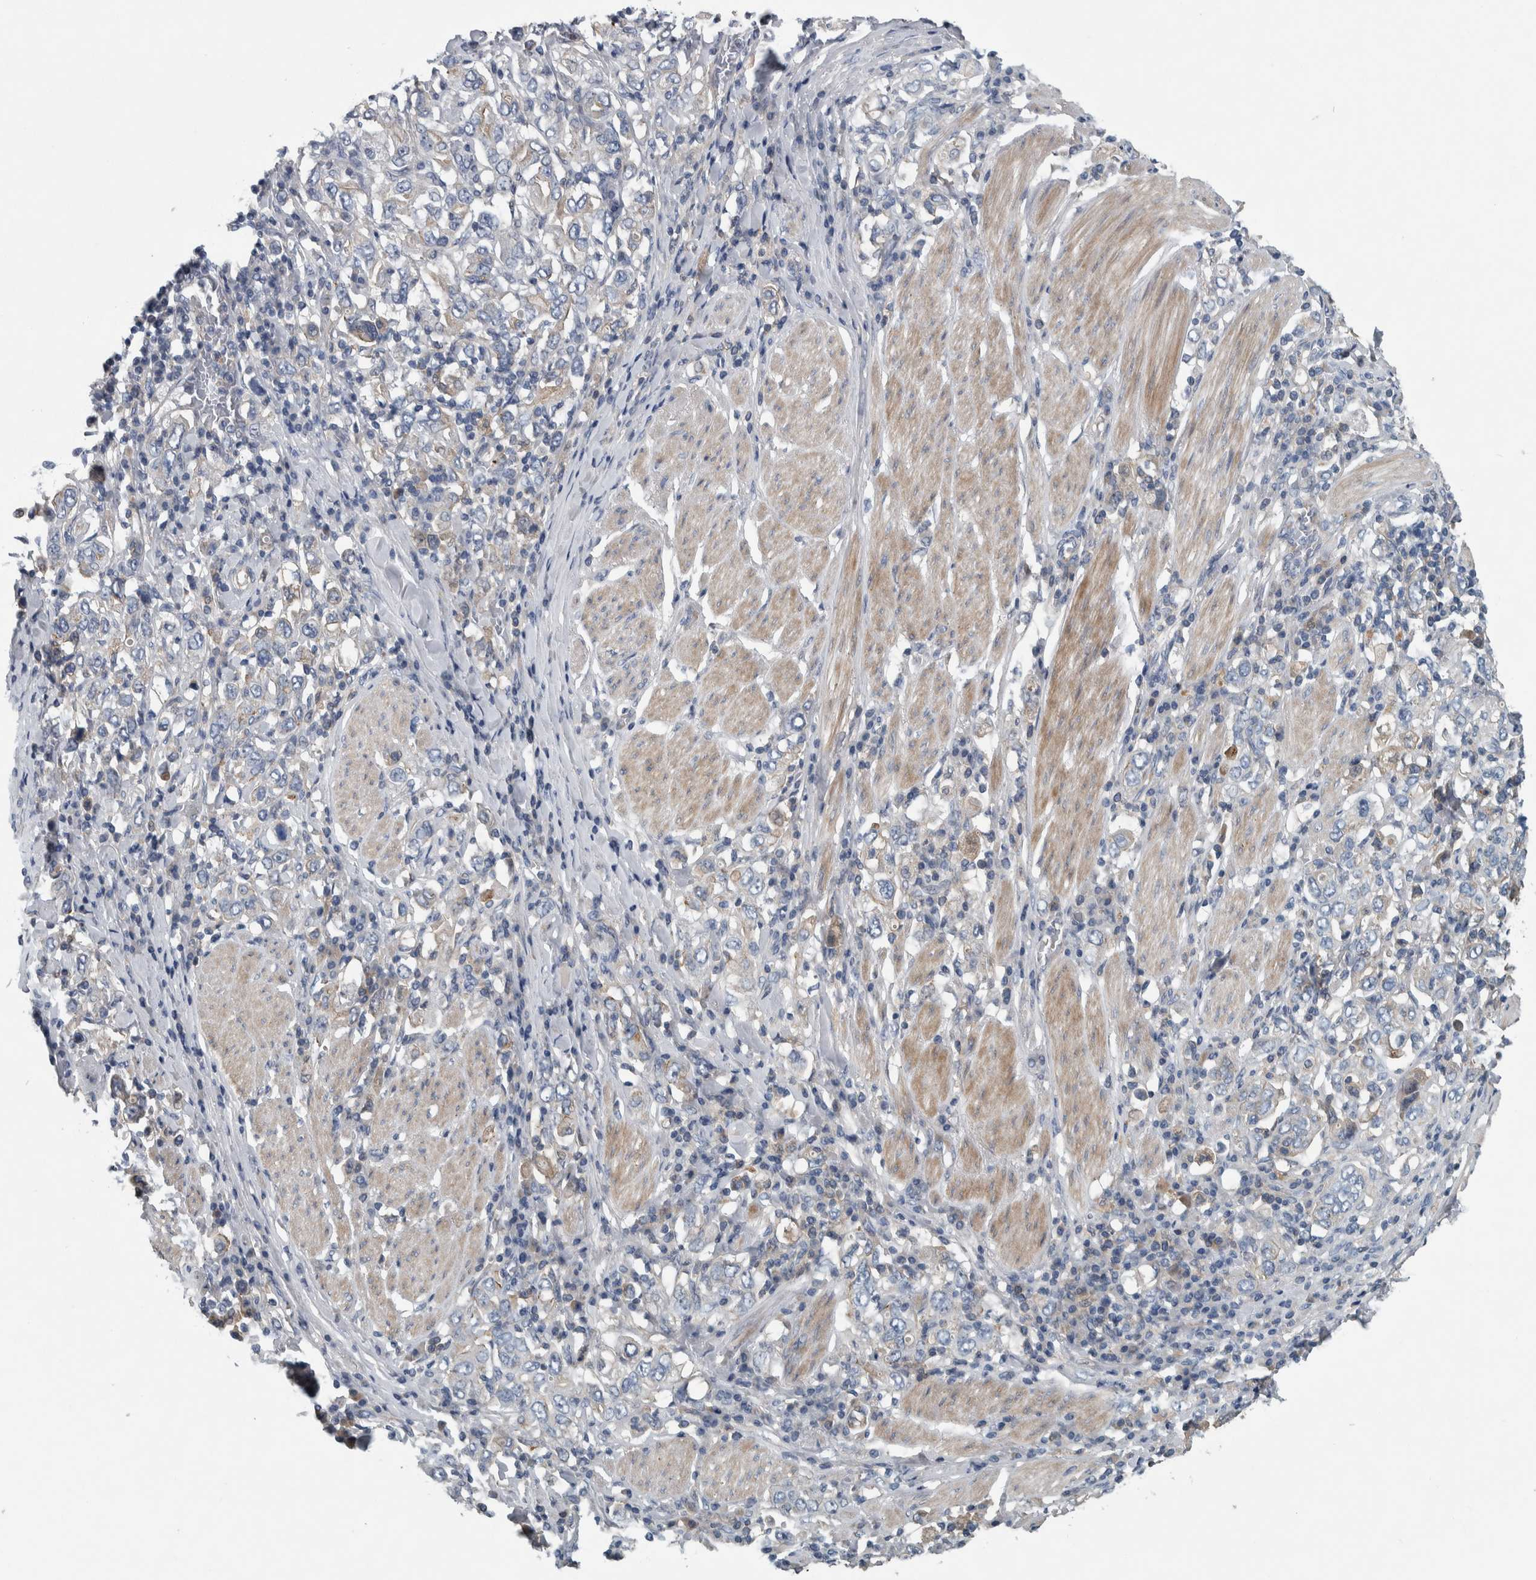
{"staining": {"intensity": "negative", "quantity": "none", "location": "none"}, "tissue": "stomach cancer", "cell_type": "Tumor cells", "image_type": "cancer", "snomed": [{"axis": "morphology", "description": "Adenocarcinoma, NOS"}, {"axis": "topography", "description": "Stomach, upper"}], "caption": "The micrograph demonstrates no staining of tumor cells in stomach cancer.", "gene": "SERPINC1", "patient": {"sex": "male", "age": 62}}